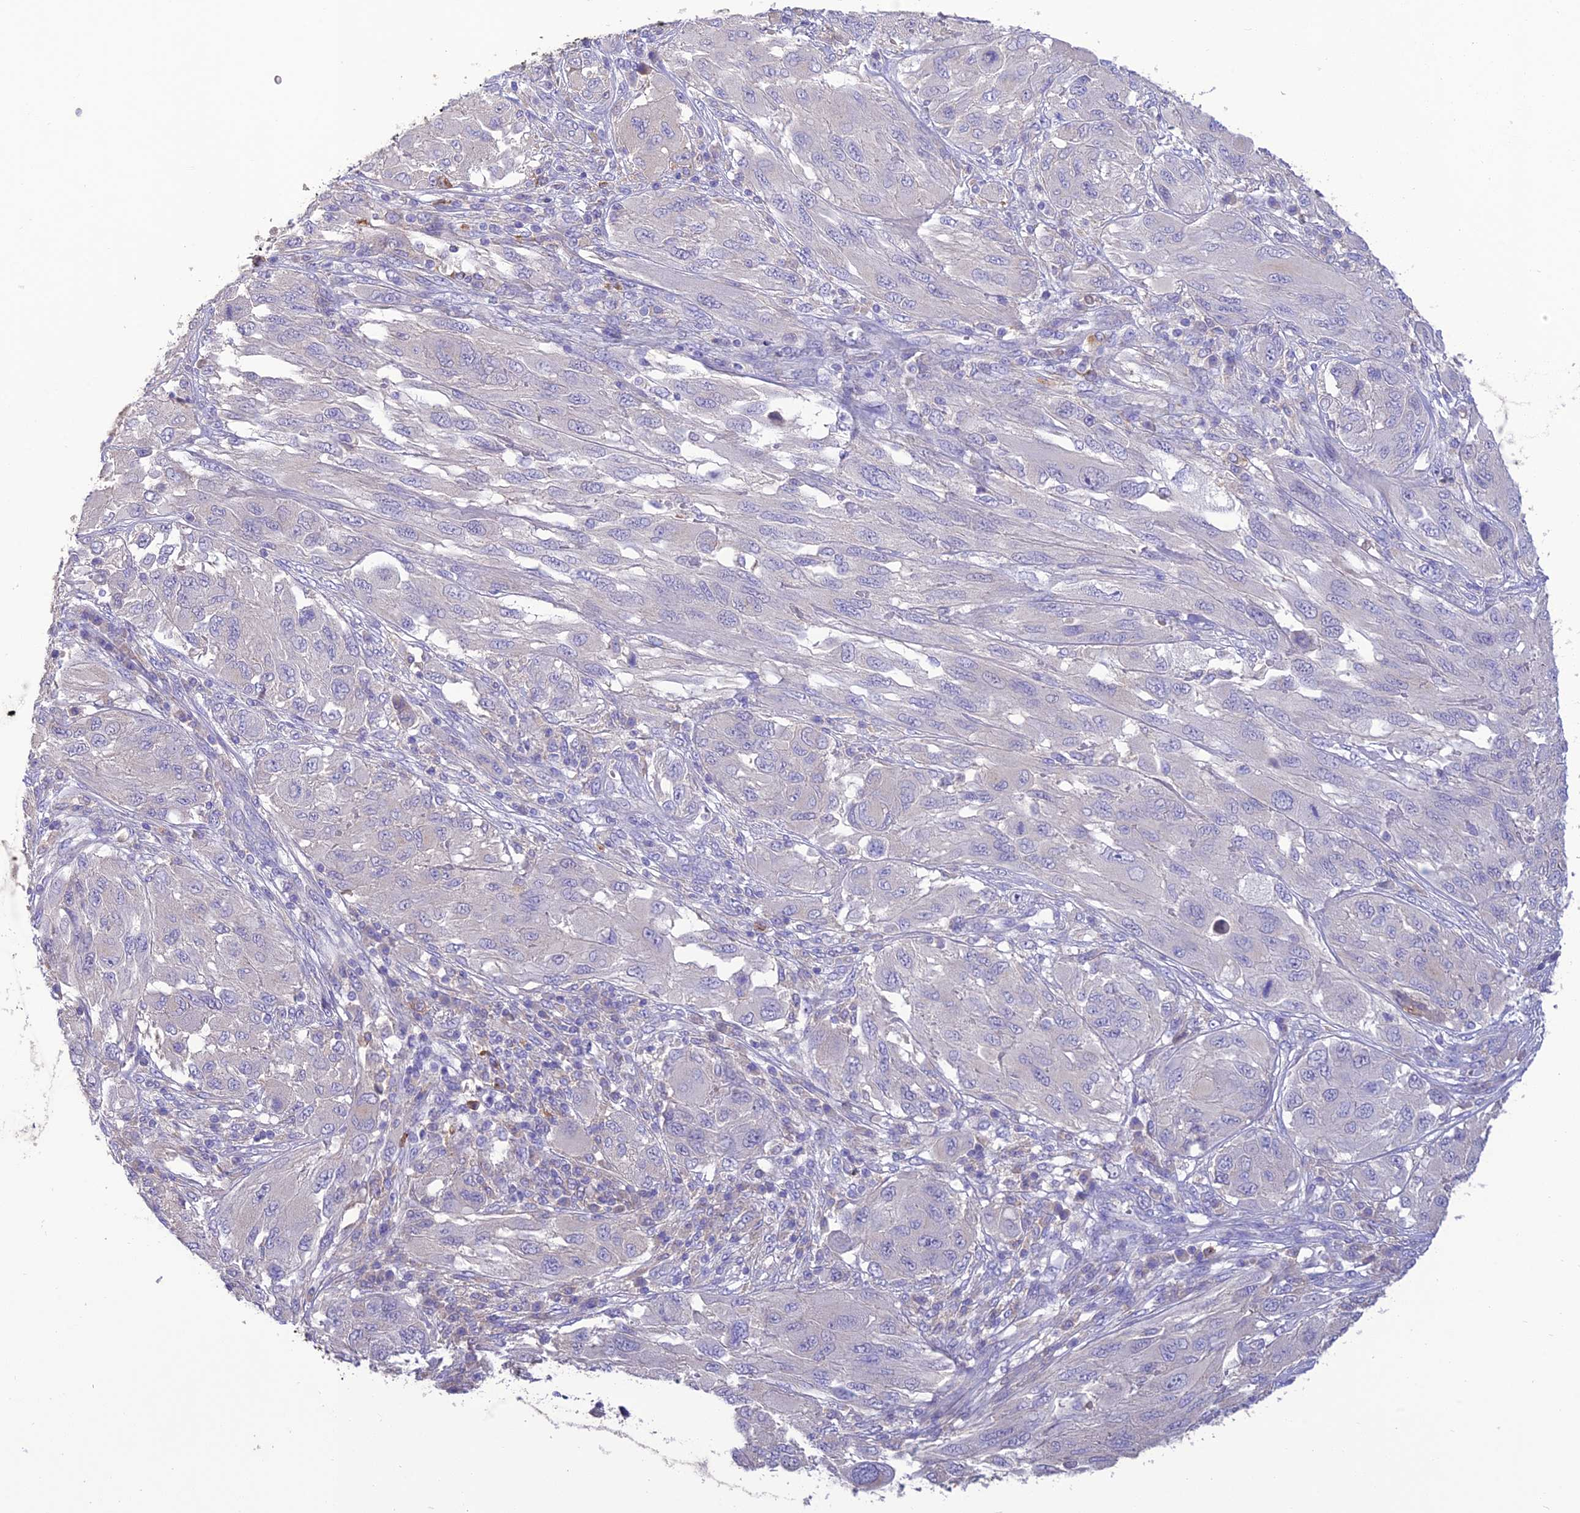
{"staining": {"intensity": "negative", "quantity": "none", "location": "none"}, "tissue": "melanoma", "cell_type": "Tumor cells", "image_type": "cancer", "snomed": [{"axis": "morphology", "description": "Malignant melanoma, NOS"}, {"axis": "topography", "description": "Skin"}], "caption": "Melanoma was stained to show a protein in brown. There is no significant staining in tumor cells.", "gene": "SFT2D2", "patient": {"sex": "female", "age": 91}}